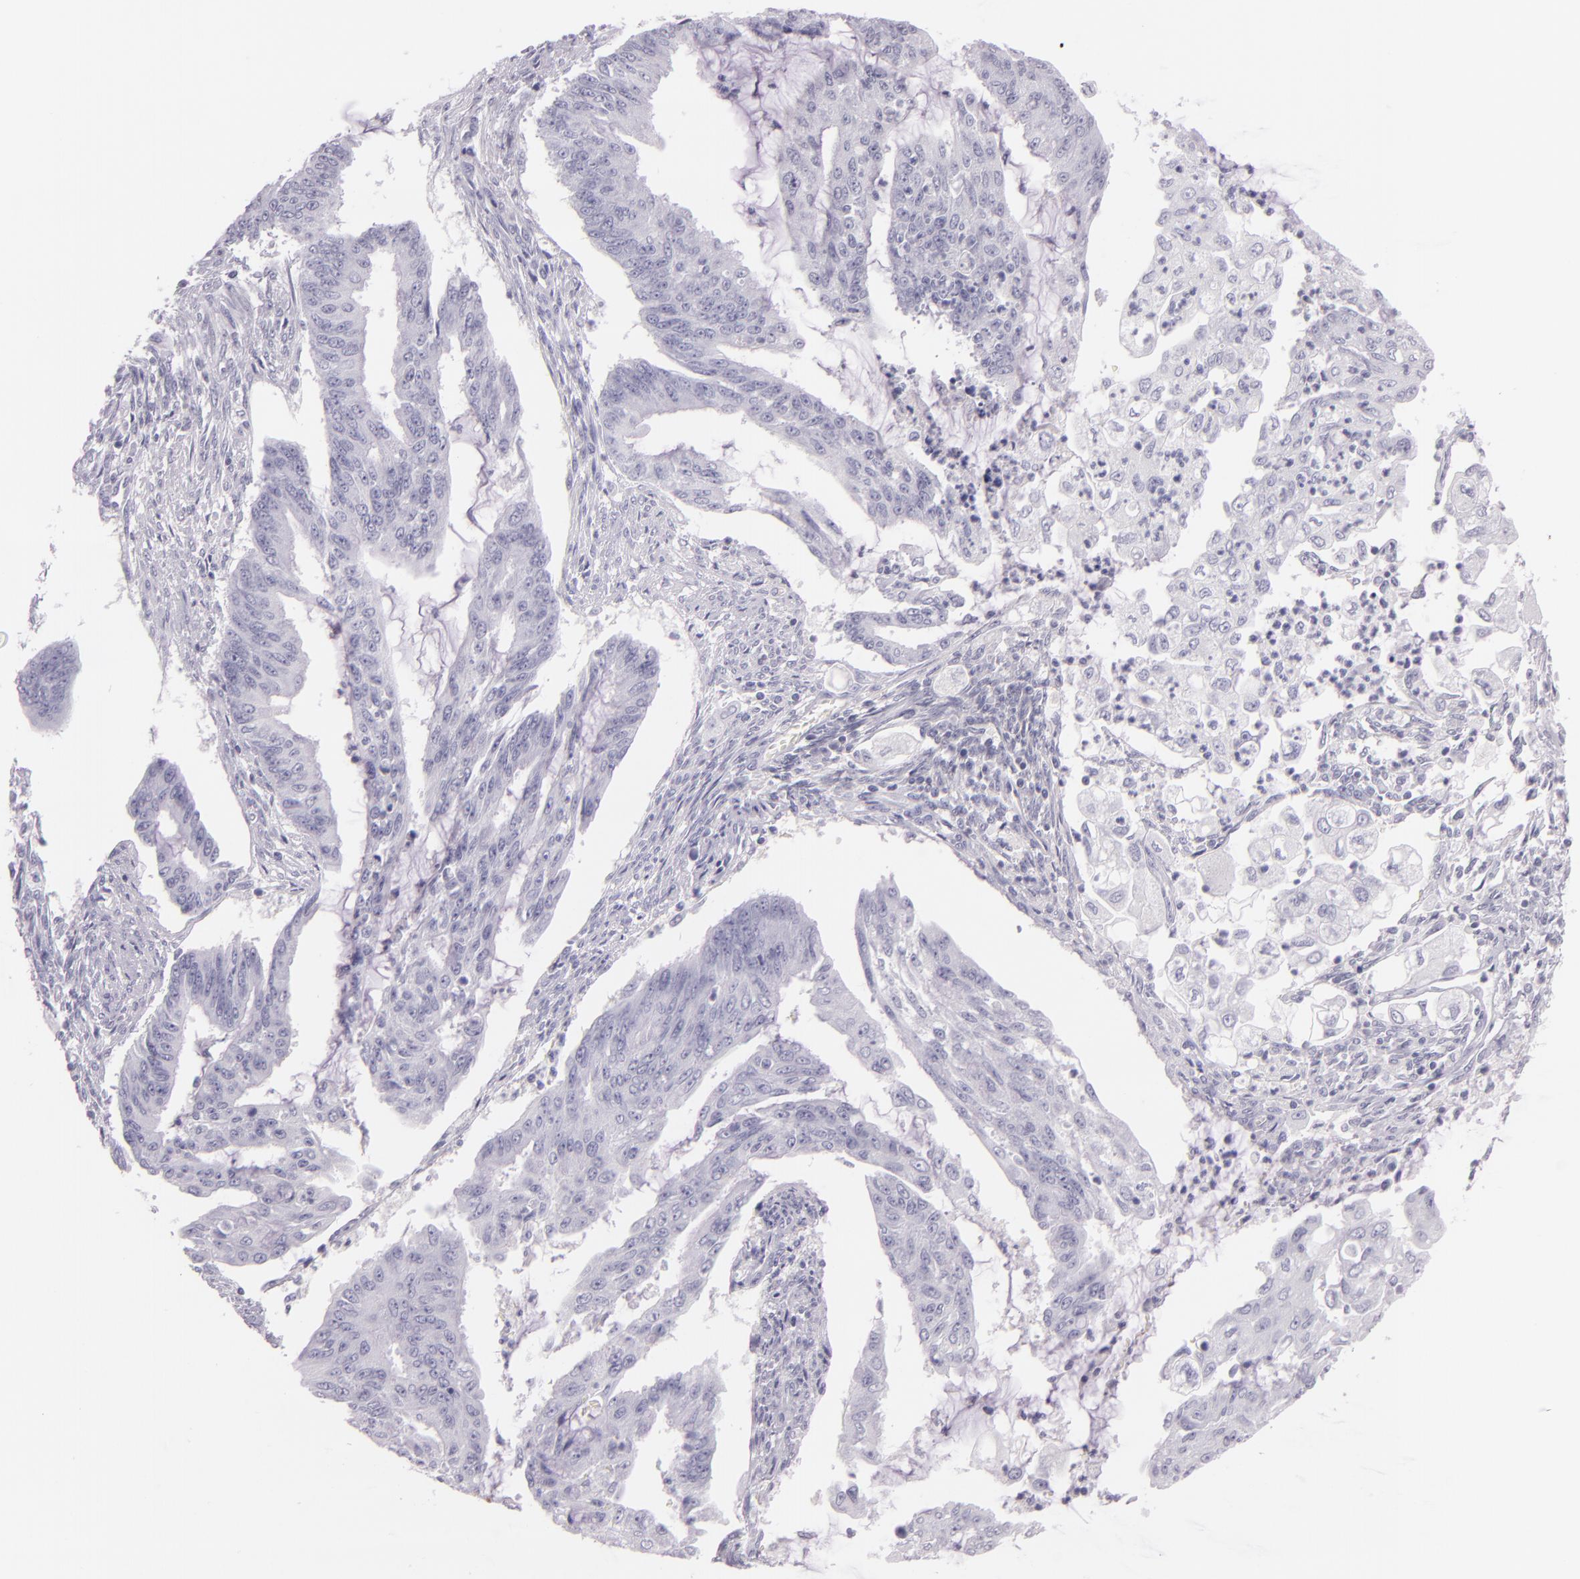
{"staining": {"intensity": "negative", "quantity": "none", "location": "none"}, "tissue": "endometrial cancer", "cell_type": "Tumor cells", "image_type": "cancer", "snomed": [{"axis": "morphology", "description": "Adenocarcinoma, NOS"}, {"axis": "topography", "description": "Endometrium"}], "caption": "Photomicrograph shows no protein positivity in tumor cells of endometrial cancer tissue.", "gene": "HSP90AA1", "patient": {"sex": "female", "age": 75}}